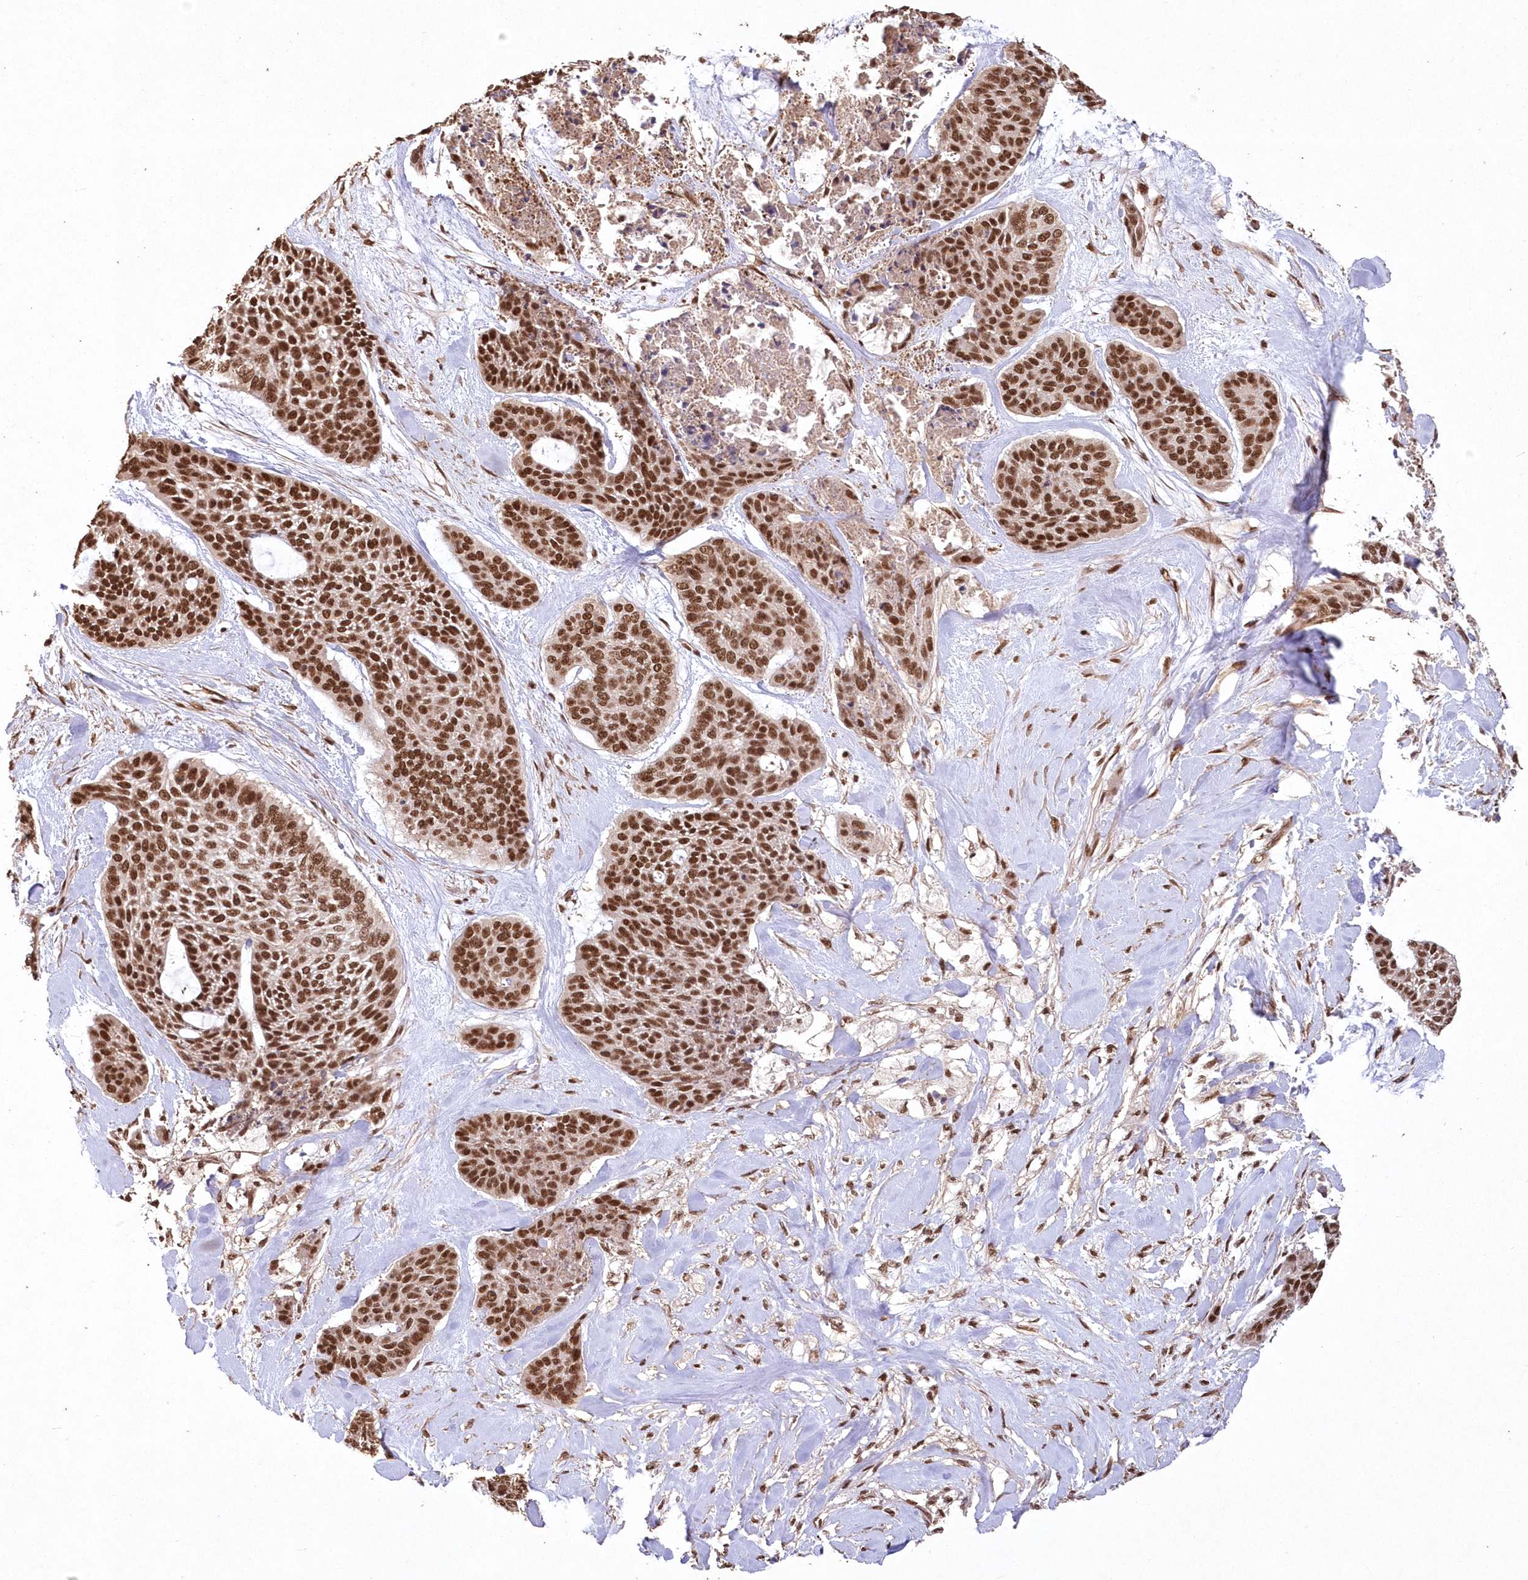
{"staining": {"intensity": "strong", "quantity": ">75%", "location": "nuclear"}, "tissue": "skin cancer", "cell_type": "Tumor cells", "image_type": "cancer", "snomed": [{"axis": "morphology", "description": "Basal cell carcinoma"}, {"axis": "topography", "description": "Skin"}], "caption": "A brown stain highlights strong nuclear expression of a protein in human basal cell carcinoma (skin) tumor cells. (brown staining indicates protein expression, while blue staining denotes nuclei).", "gene": "PDS5A", "patient": {"sex": "female", "age": 64}}